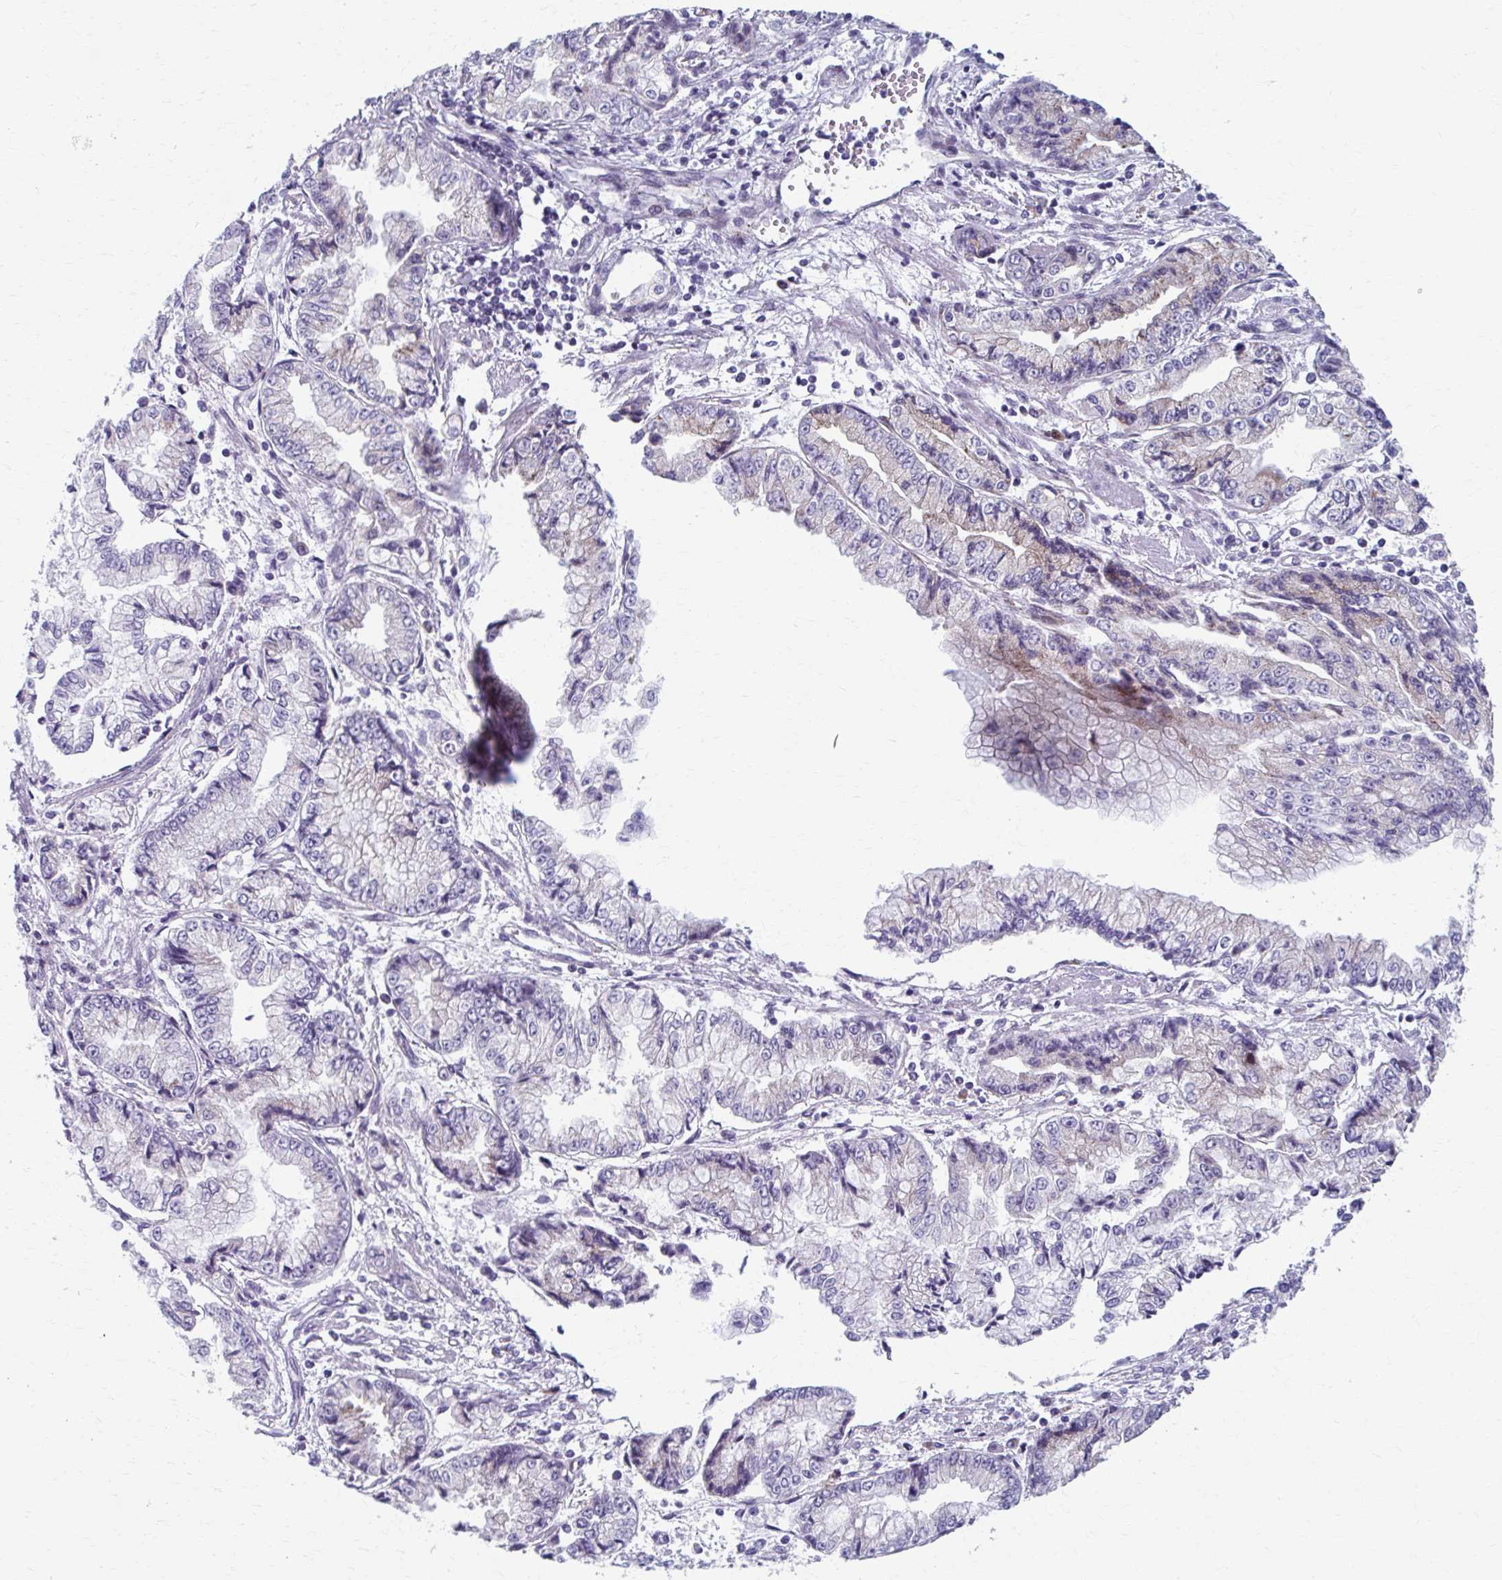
{"staining": {"intensity": "negative", "quantity": "none", "location": "none"}, "tissue": "stomach cancer", "cell_type": "Tumor cells", "image_type": "cancer", "snomed": [{"axis": "morphology", "description": "Adenocarcinoma, NOS"}, {"axis": "topography", "description": "Stomach, upper"}], "caption": "The histopathology image displays no staining of tumor cells in stomach adenocarcinoma.", "gene": "OLFM2", "patient": {"sex": "female", "age": 74}}